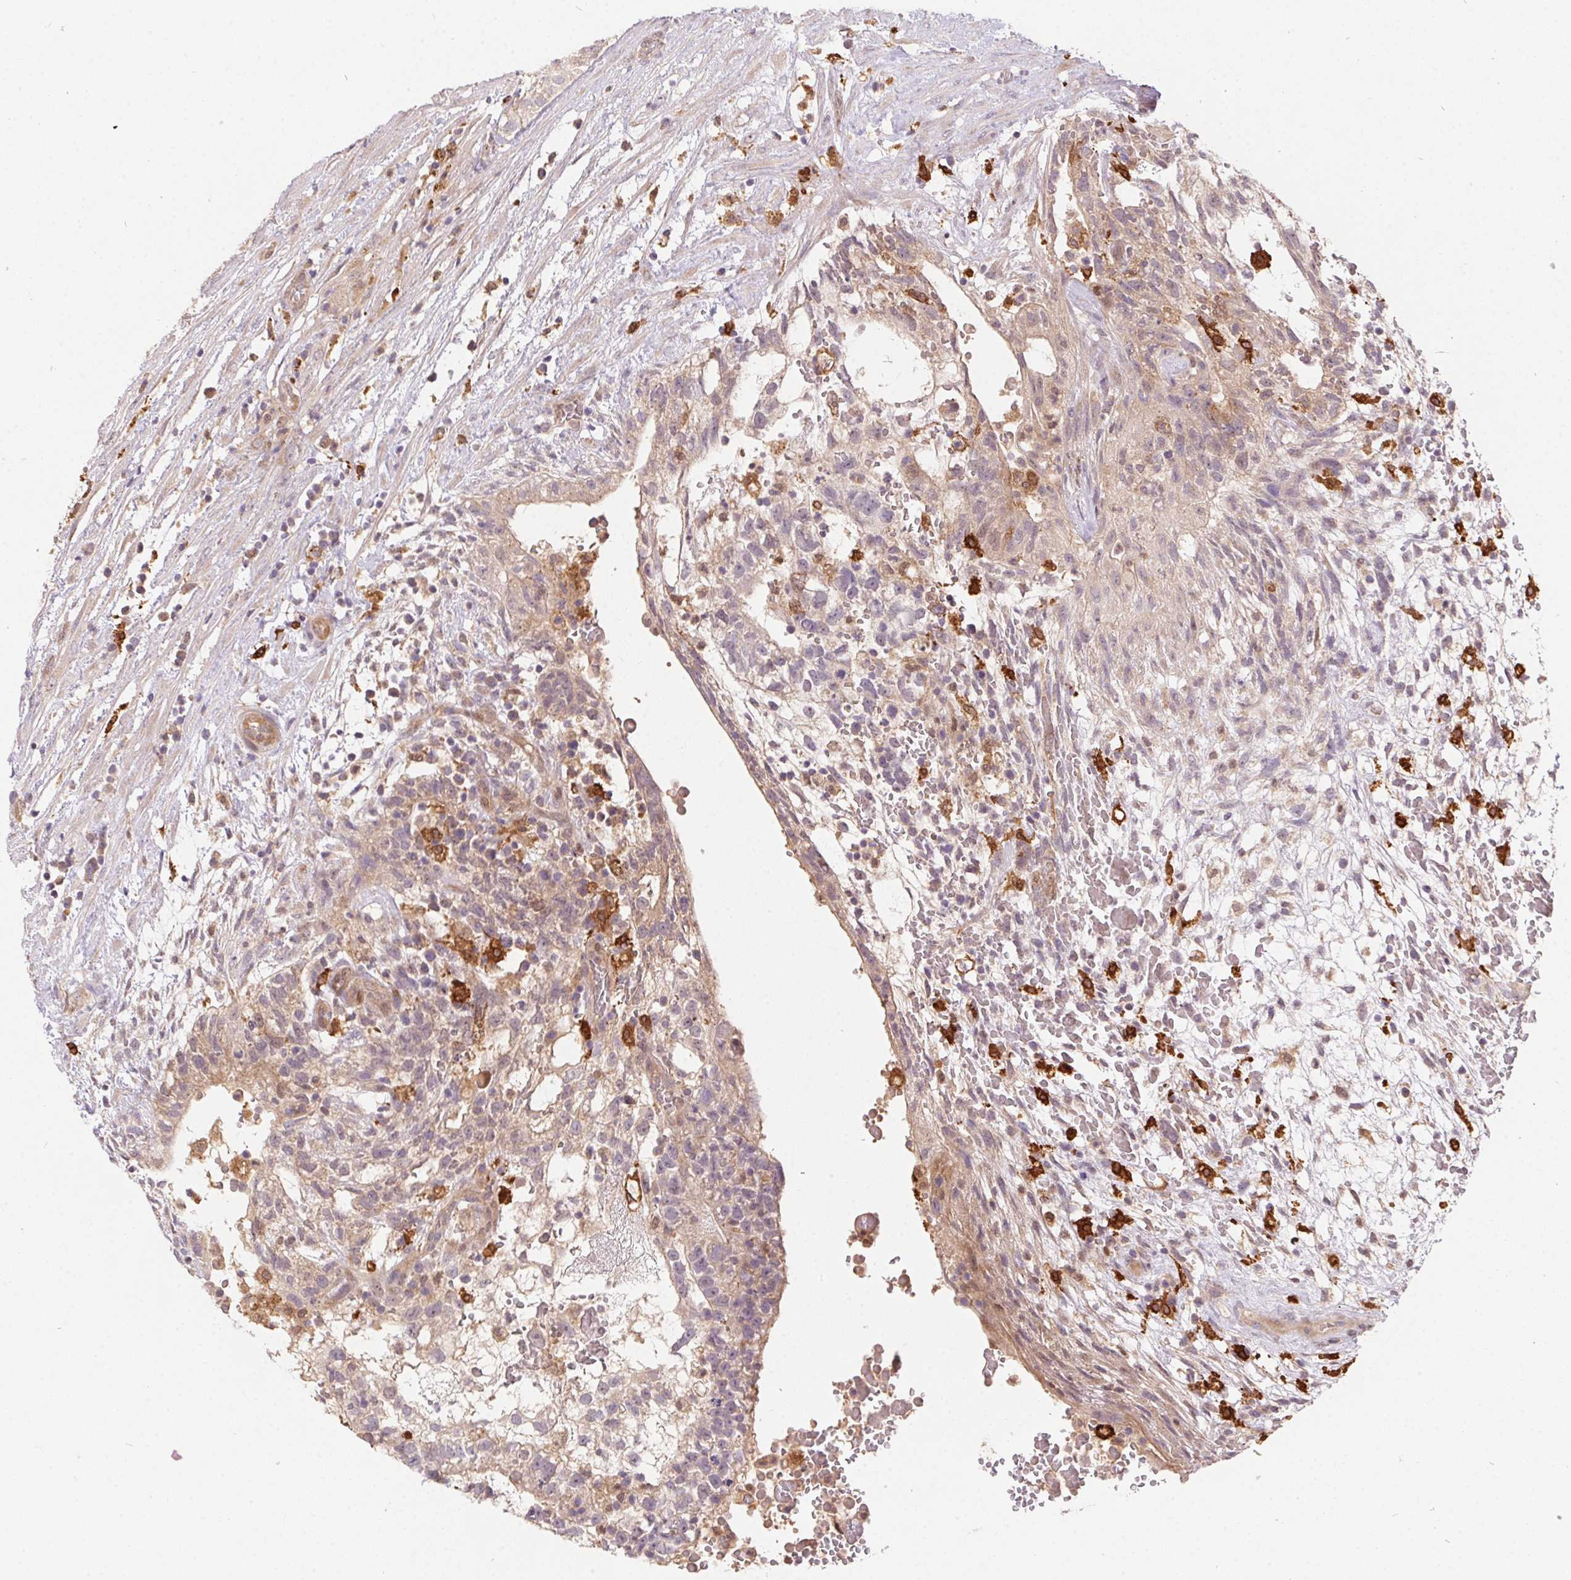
{"staining": {"intensity": "weak", "quantity": "25%-75%", "location": "cytoplasmic/membranous"}, "tissue": "testis cancer", "cell_type": "Tumor cells", "image_type": "cancer", "snomed": [{"axis": "morphology", "description": "Normal tissue, NOS"}, {"axis": "morphology", "description": "Carcinoma, Embryonal, NOS"}, {"axis": "topography", "description": "Testis"}], "caption": "Brown immunohistochemical staining in testis cancer (embryonal carcinoma) reveals weak cytoplasmic/membranous expression in about 25%-75% of tumor cells.", "gene": "NUDT16", "patient": {"sex": "male", "age": 32}}